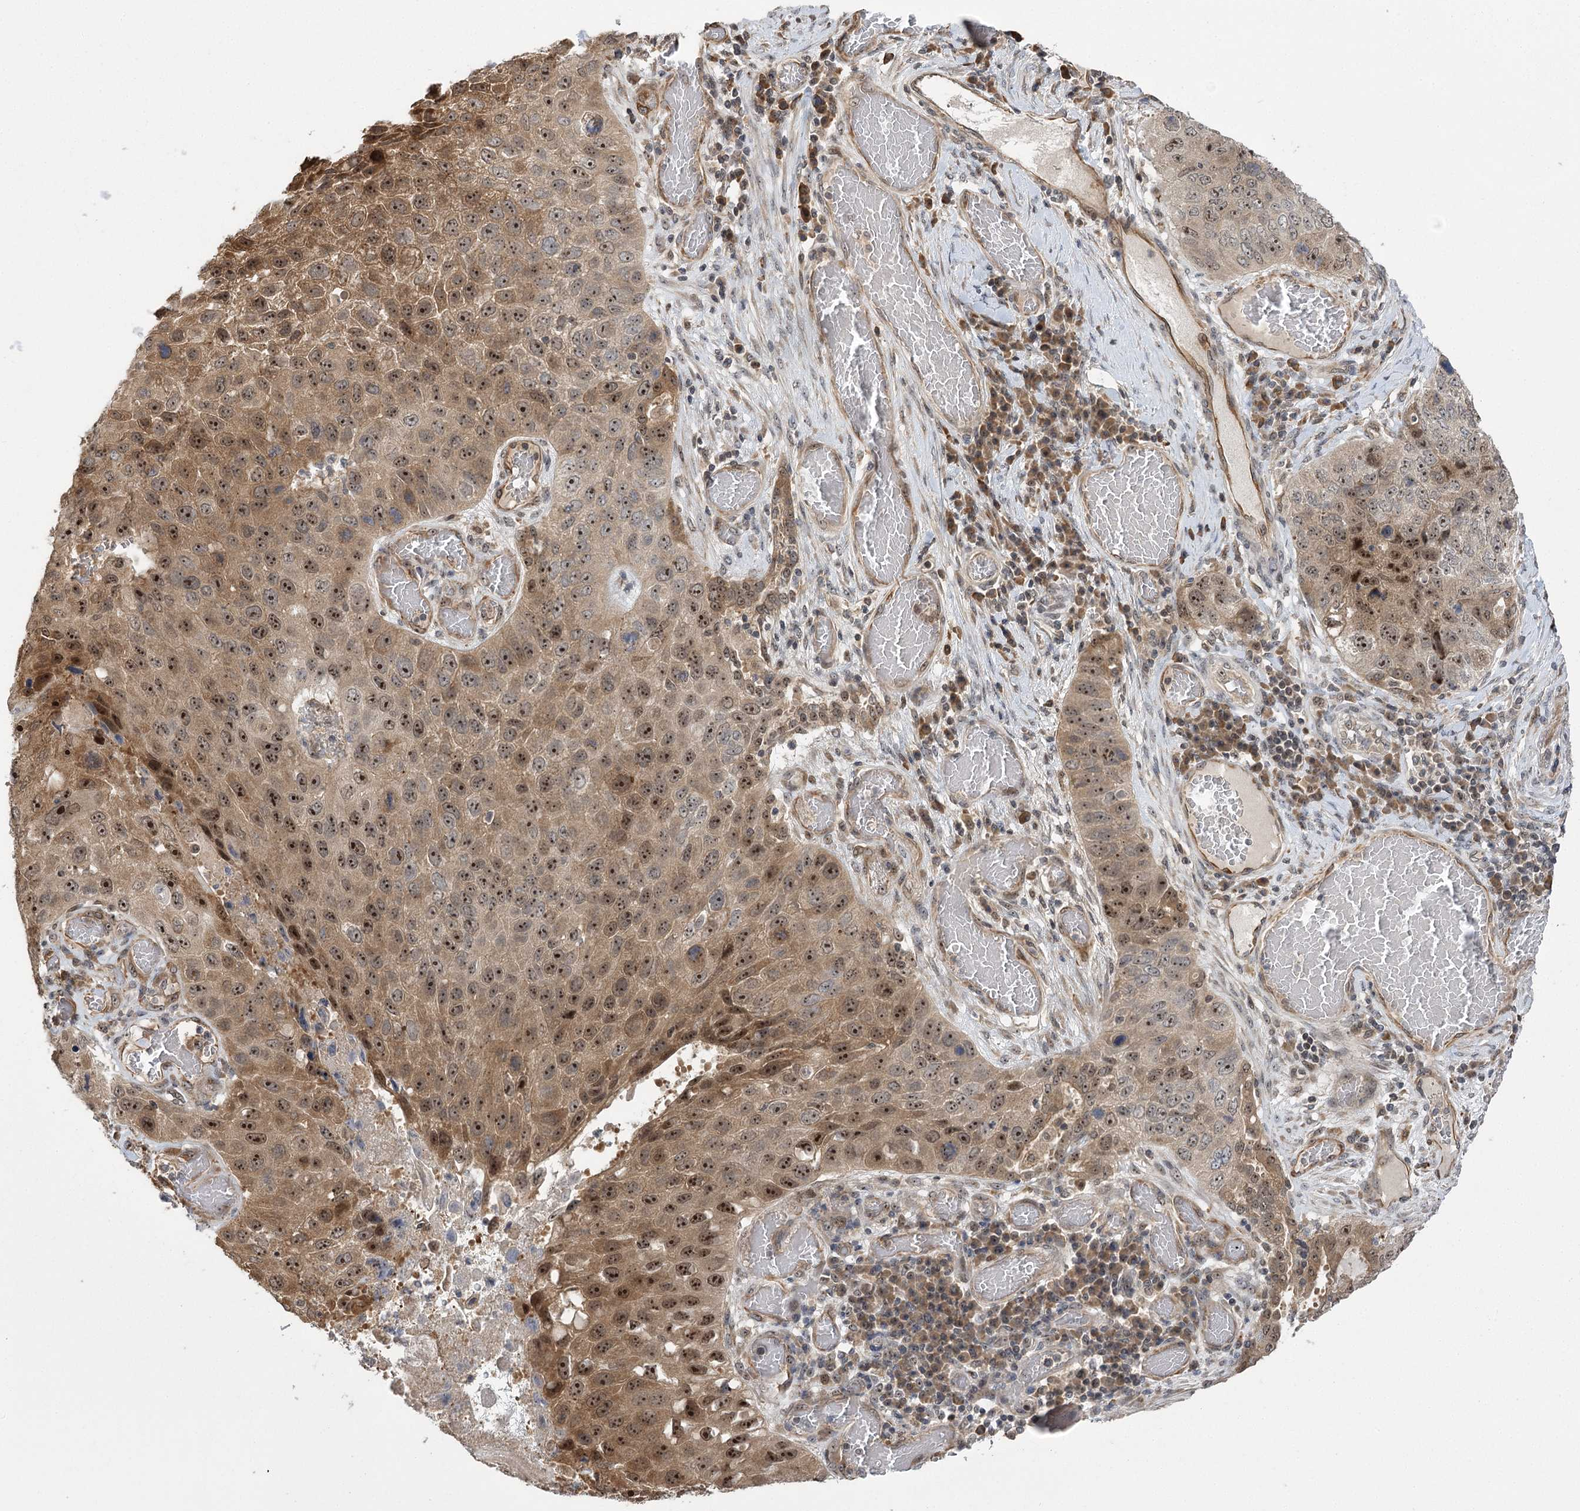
{"staining": {"intensity": "moderate", "quantity": ">75%", "location": "cytoplasmic/membranous,nuclear"}, "tissue": "lung cancer", "cell_type": "Tumor cells", "image_type": "cancer", "snomed": [{"axis": "morphology", "description": "Squamous cell carcinoma, NOS"}, {"axis": "topography", "description": "Lung"}], "caption": "Protein expression analysis of human squamous cell carcinoma (lung) reveals moderate cytoplasmic/membranous and nuclear expression in about >75% of tumor cells. (brown staining indicates protein expression, while blue staining denotes nuclei).", "gene": "SERGEF", "patient": {"sex": "male", "age": 61}}